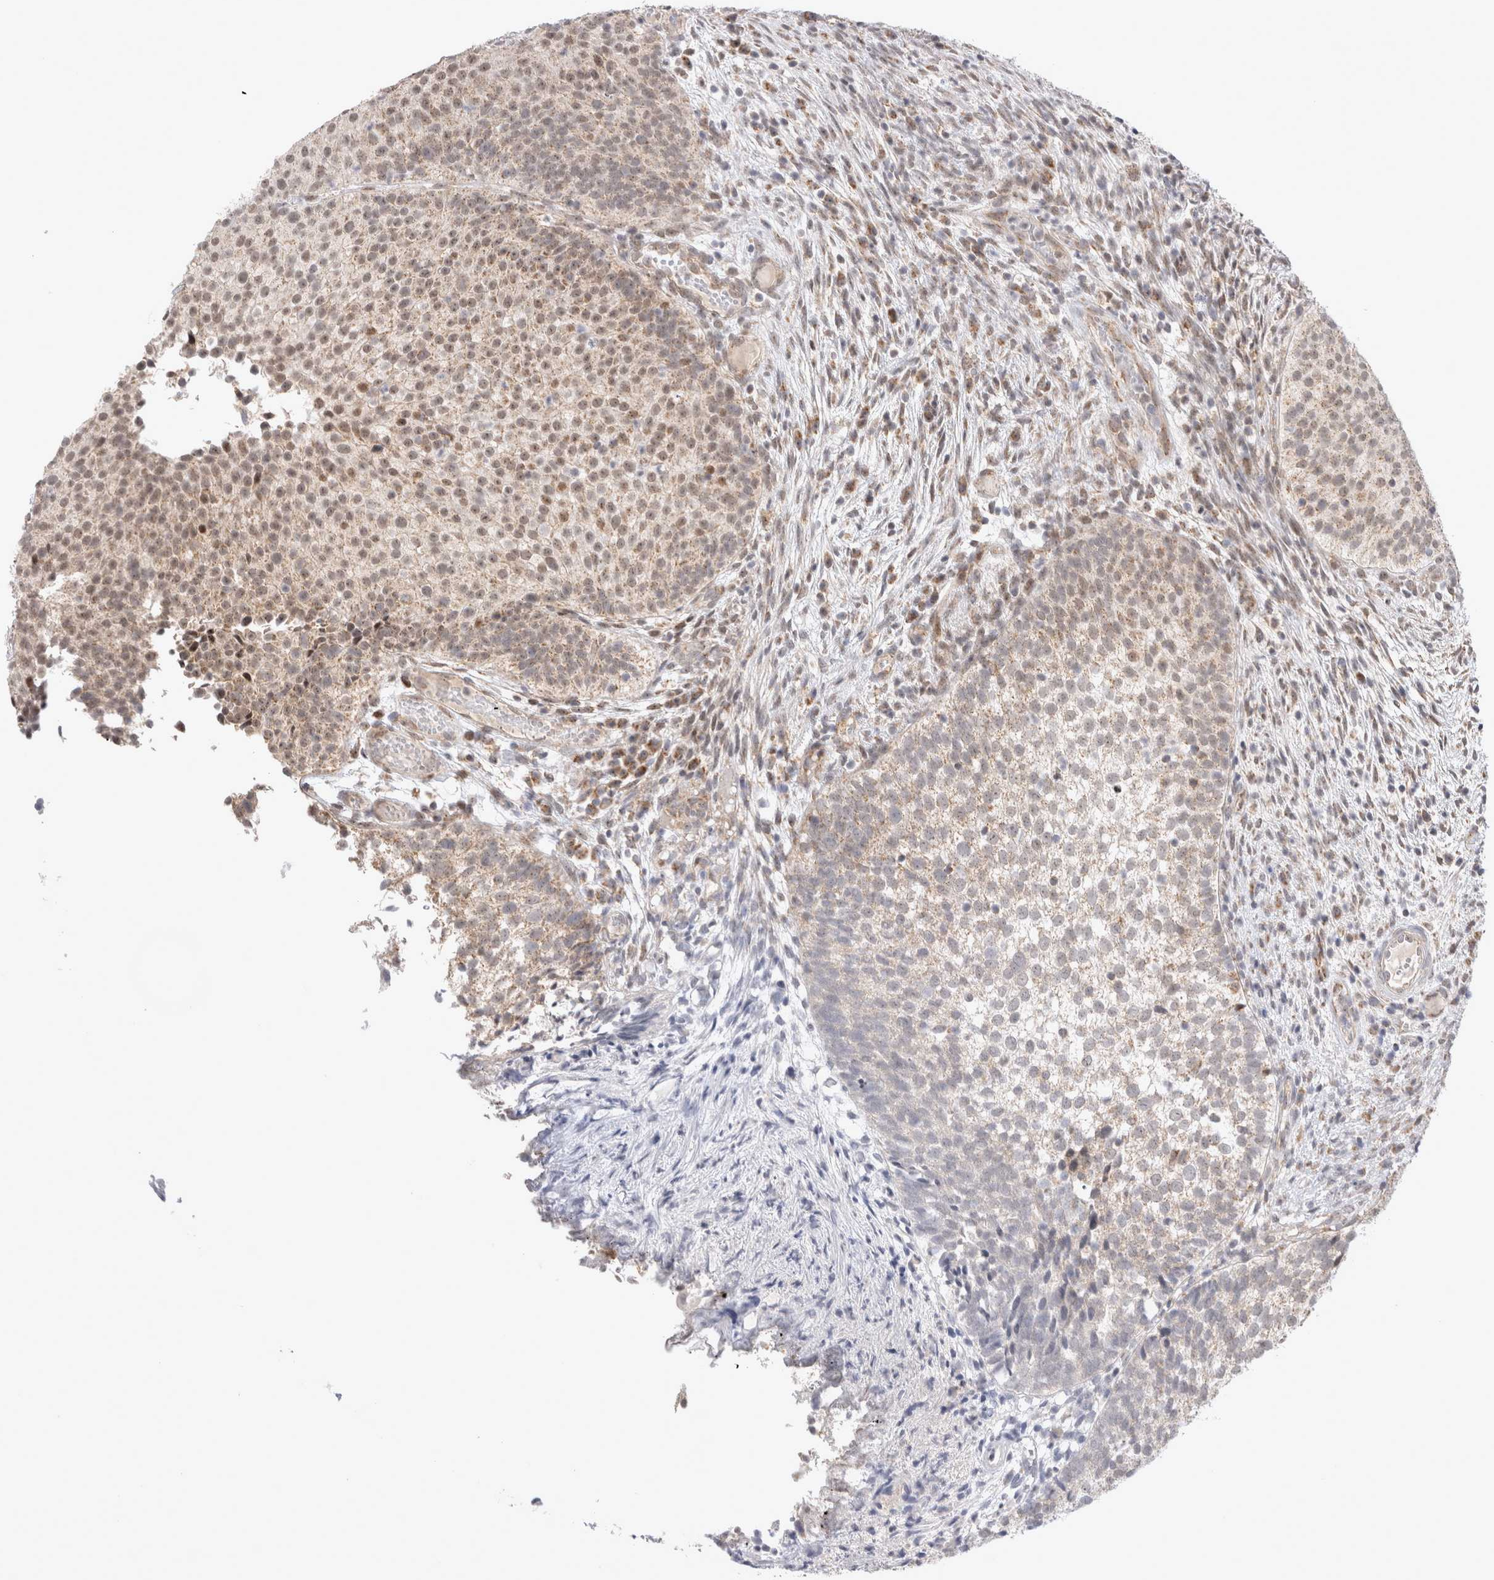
{"staining": {"intensity": "moderate", "quantity": ">75%", "location": "cytoplasmic/membranous,nuclear"}, "tissue": "urothelial cancer", "cell_type": "Tumor cells", "image_type": "cancer", "snomed": [{"axis": "morphology", "description": "Urothelial carcinoma, Low grade"}, {"axis": "topography", "description": "Urinary bladder"}], "caption": "Human urothelial cancer stained with a protein marker reveals moderate staining in tumor cells.", "gene": "MRPL37", "patient": {"sex": "male", "age": 86}}